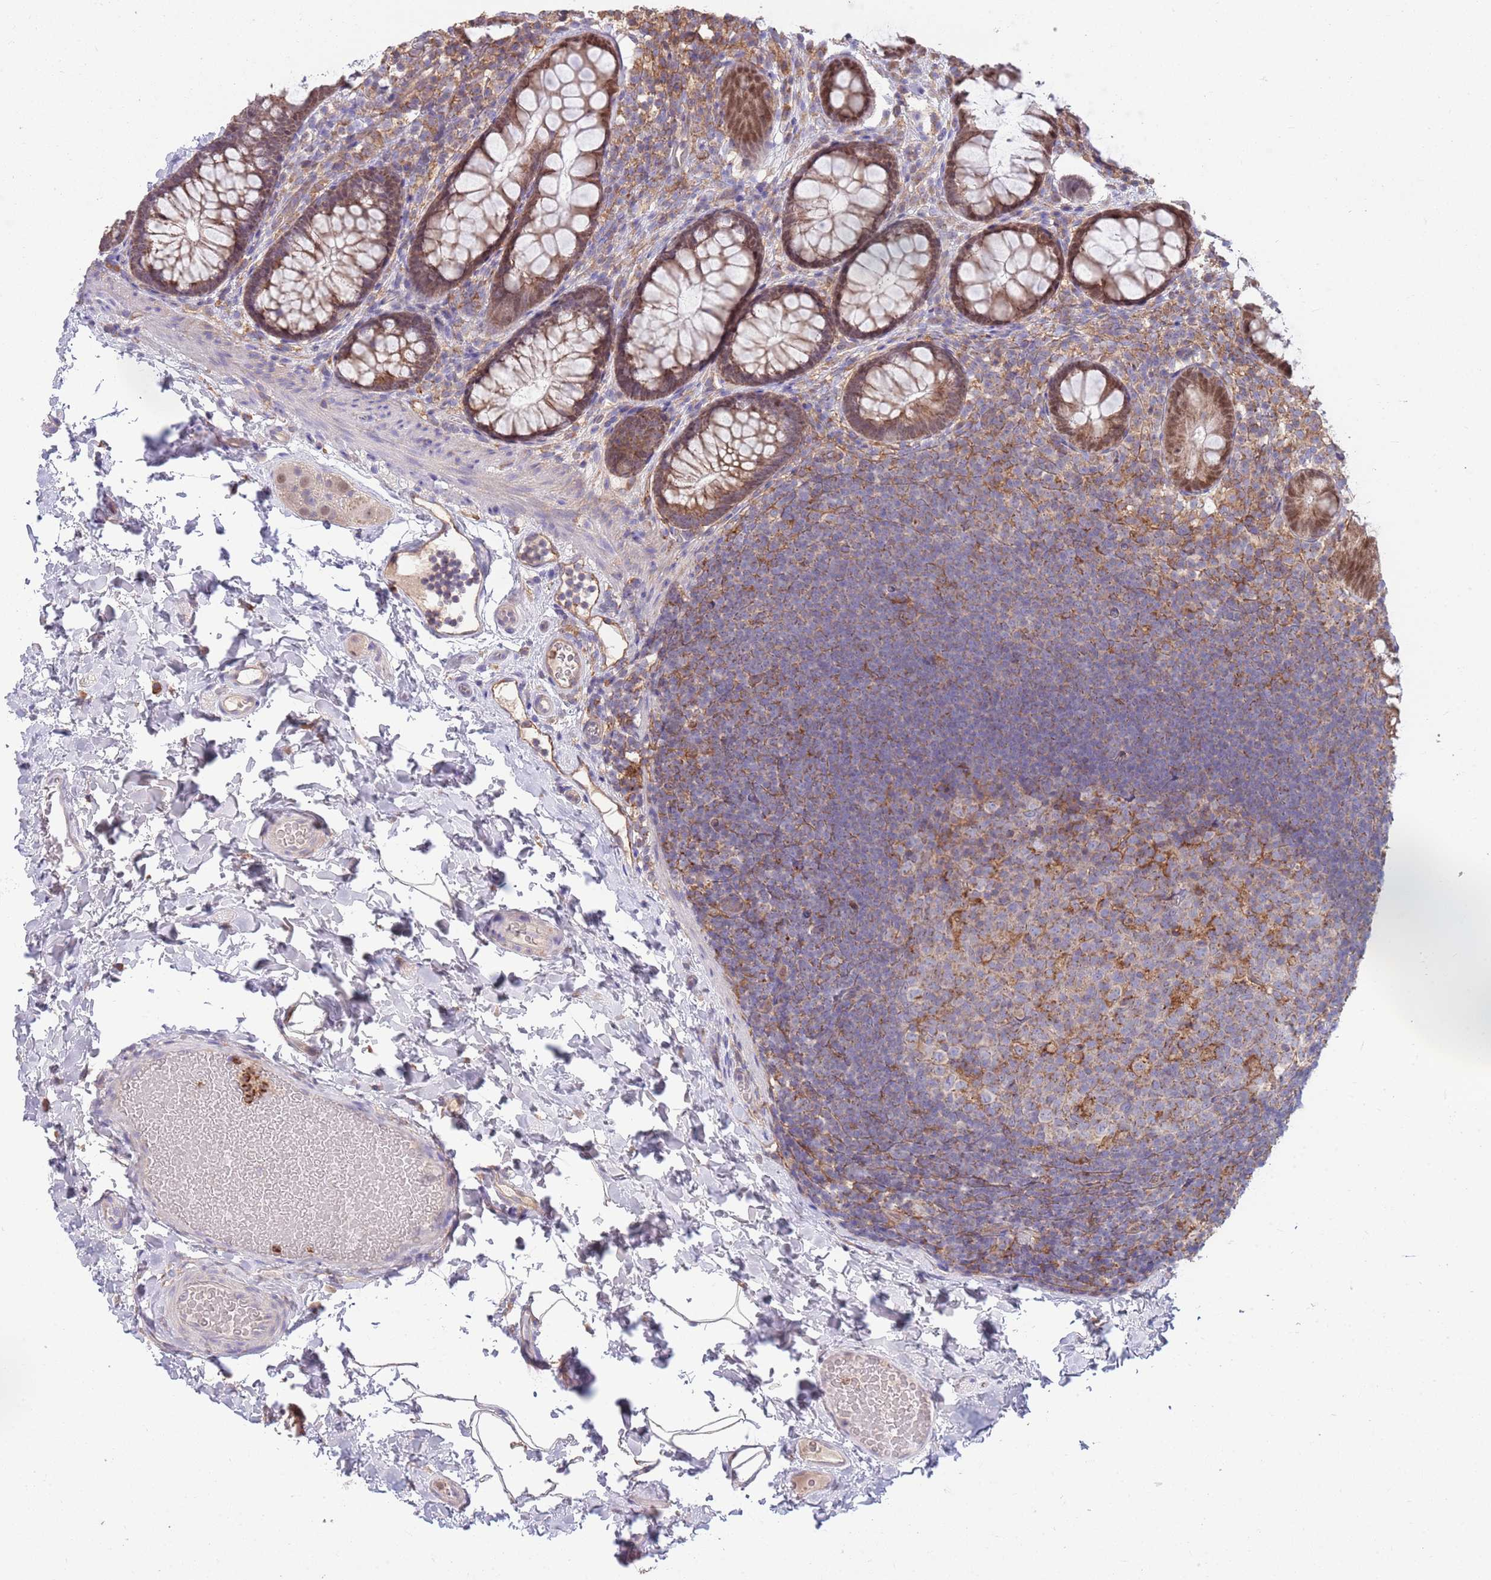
{"staining": {"intensity": "negative", "quantity": "none", "location": "none"}, "tissue": "colon", "cell_type": "Endothelial cells", "image_type": "normal", "snomed": [{"axis": "morphology", "description": "Normal tissue, NOS"}, {"axis": "topography", "description": "Colon"}], "caption": "Immunohistochemical staining of unremarkable human colon demonstrates no significant expression in endothelial cells.", "gene": "DDT", "patient": {"sex": "male", "age": 46}}